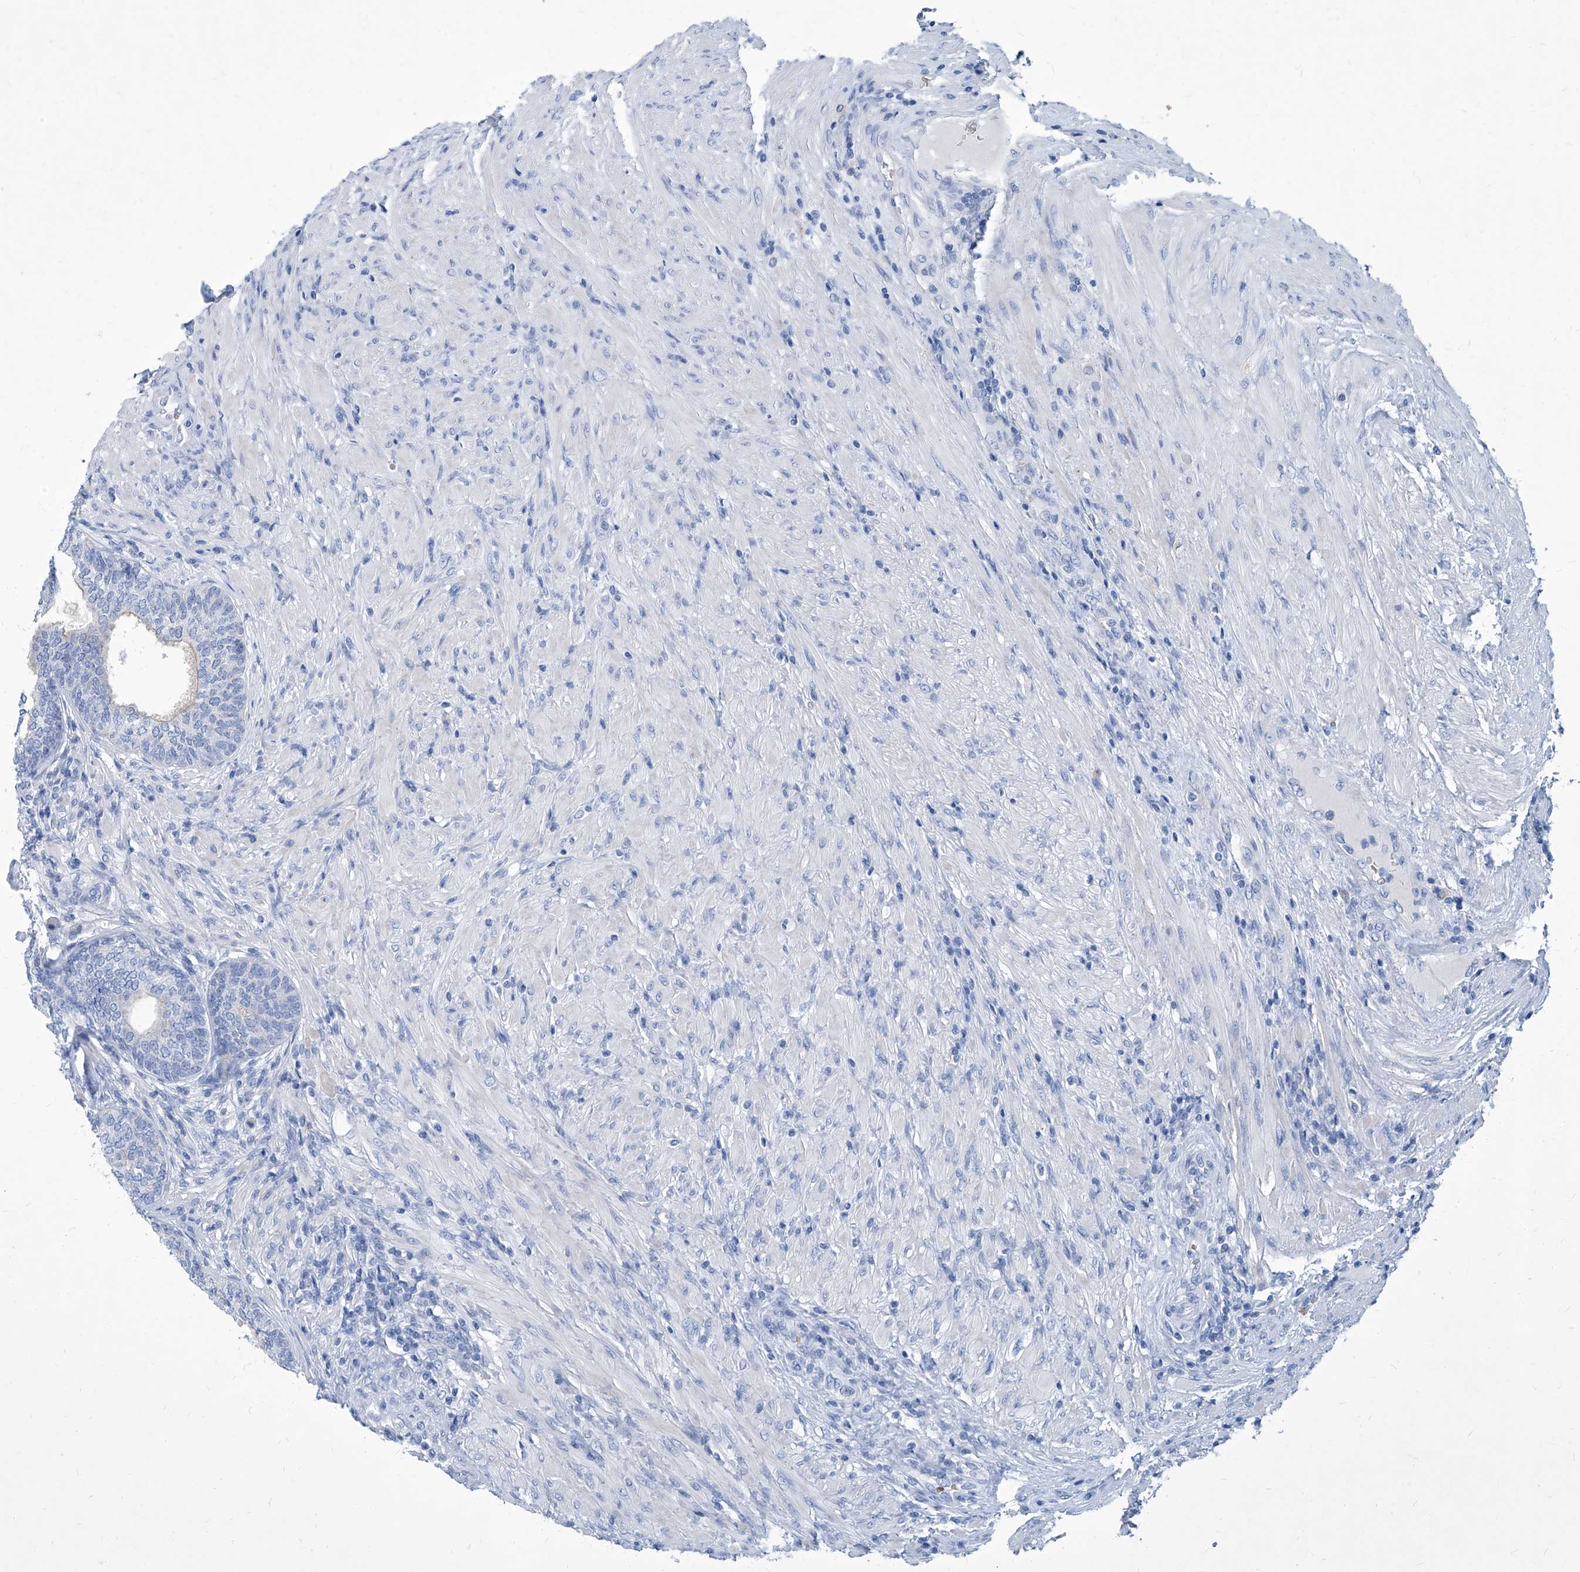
{"staining": {"intensity": "negative", "quantity": "none", "location": "none"}, "tissue": "prostate", "cell_type": "Glandular cells", "image_type": "normal", "snomed": [{"axis": "morphology", "description": "Normal tissue, NOS"}, {"axis": "topography", "description": "Prostate"}], "caption": "DAB immunohistochemical staining of benign human prostate exhibits no significant expression in glandular cells. The staining is performed using DAB brown chromogen with nuclei counter-stained in using hematoxylin.", "gene": "FPR2", "patient": {"sex": "male", "age": 76}}